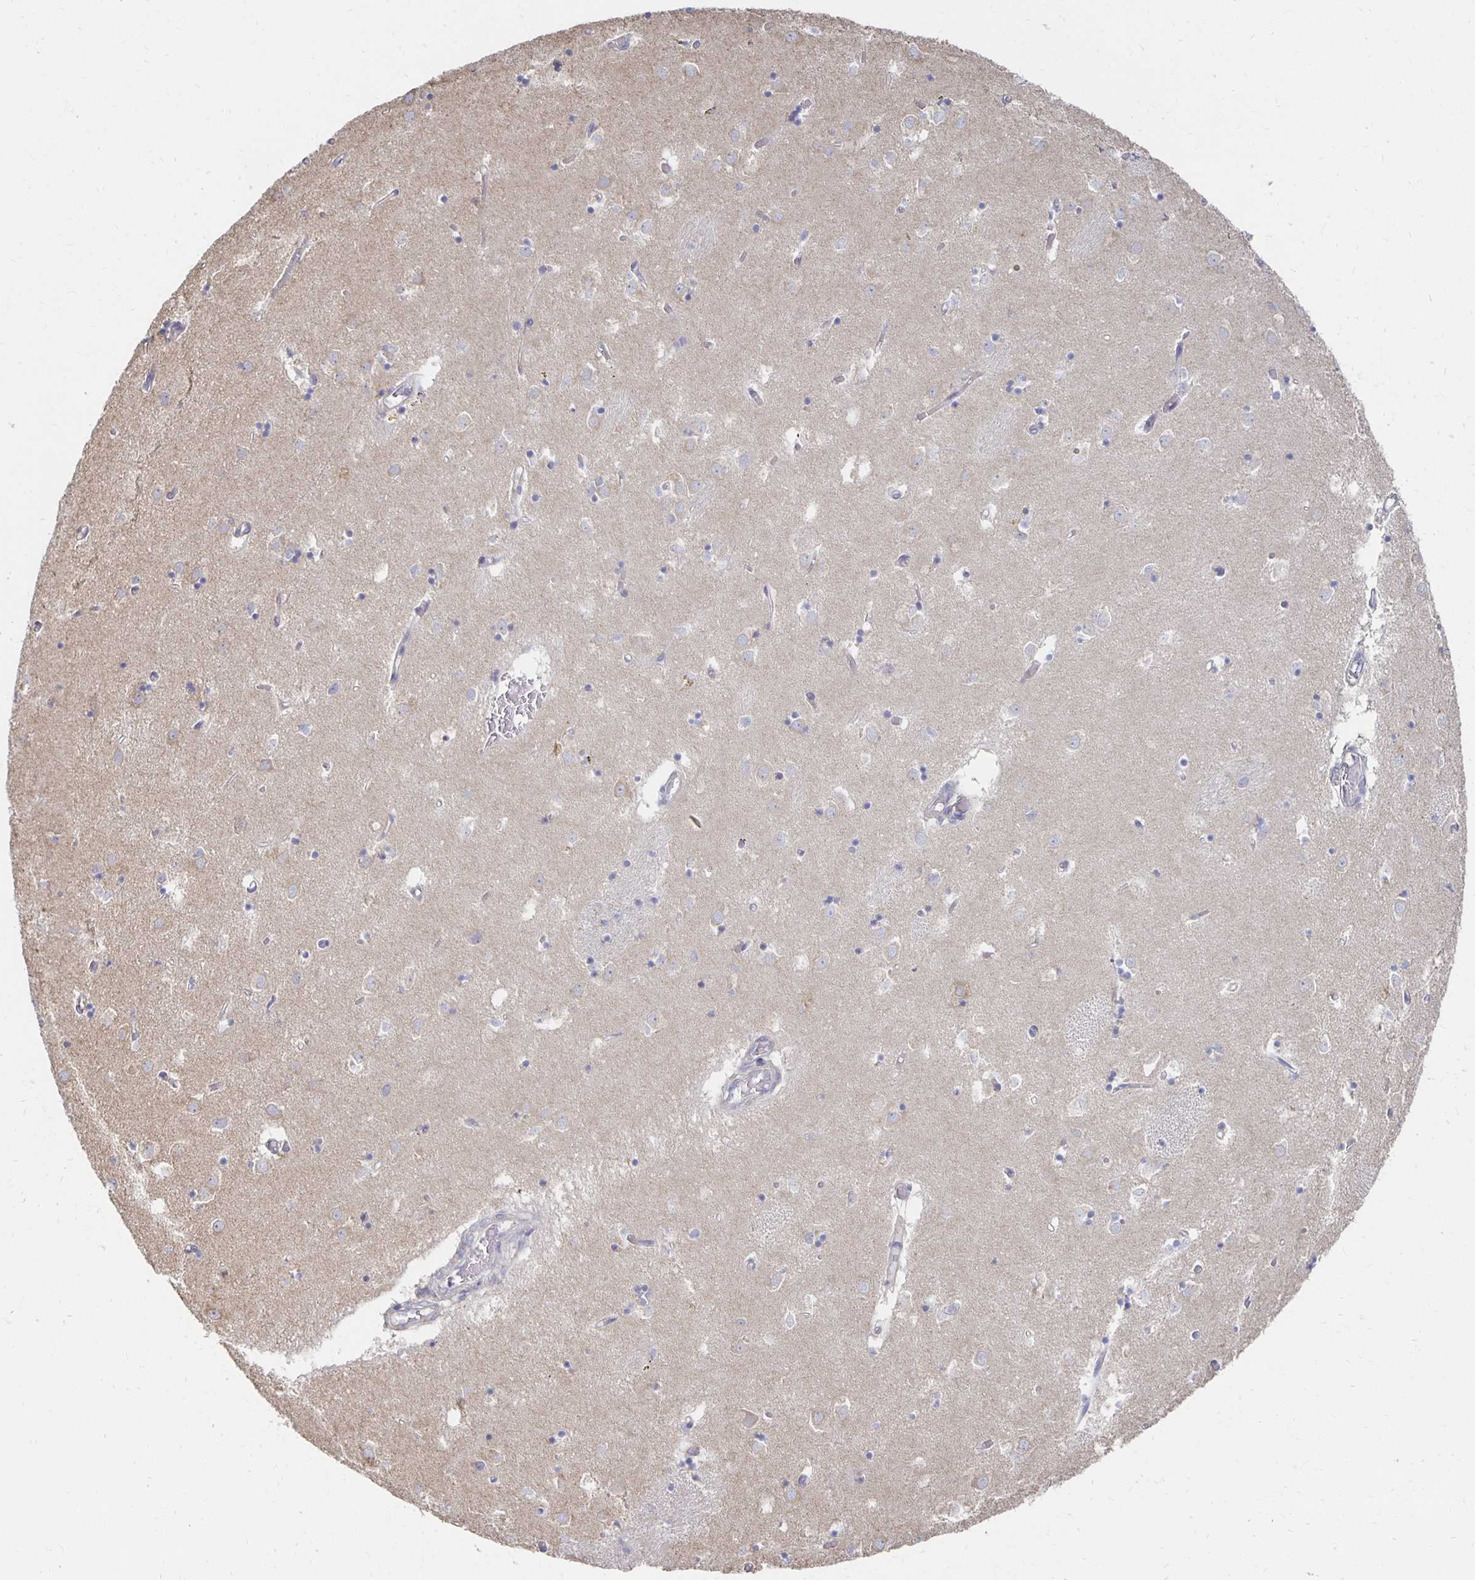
{"staining": {"intensity": "negative", "quantity": "none", "location": "none"}, "tissue": "caudate", "cell_type": "Glial cells", "image_type": "normal", "snomed": [{"axis": "morphology", "description": "Normal tissue, NOS"}, {"axis": "topography", "description": "Lateral ventricle wall"}], "caption": "A high-resolution histopathology image shows IHC staining of benign caudate, which shows no significant expression in glial cells.", "gene": "NKX2", "patient": {"sex": "male", "age": 70}}